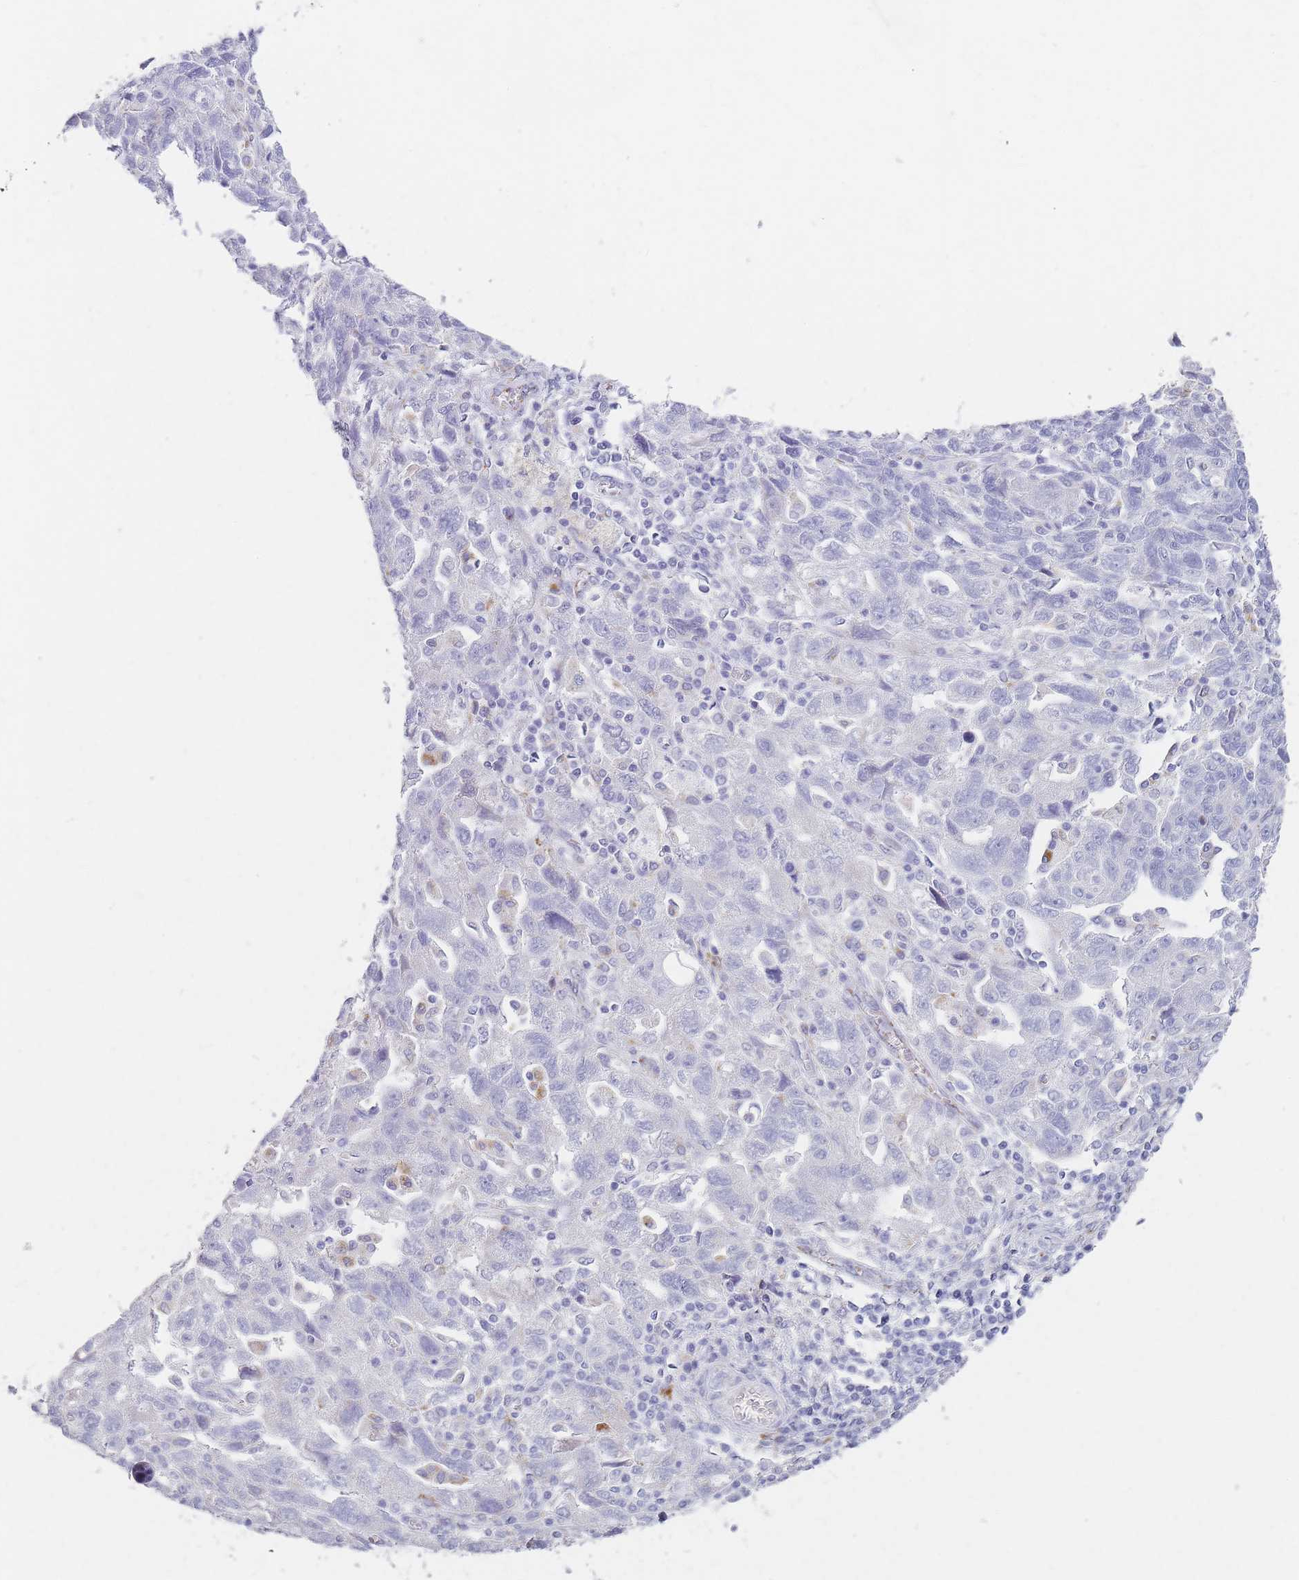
{"staining": {"intensity": "negative", "quantity": "none", "location": "none"}, "tissue": "ovarian cancer", "cell_type": "Tumor cells", "image_type": "cancer", "snomed": [{"axis": "morphology", "description": "Carcinoma, NOS"}, {"axis": "morphology", "description": "Cystadenocarcinoma, serous, NOS"}, {"axis": "topography", "description": "Ovary"}], "caption": "Tumor cells show no significant protein staining in ovarian cancer (serous cystadenocarcinoma).", "gene": "RHO", "patient": {"sex": "female", "age": 69}}